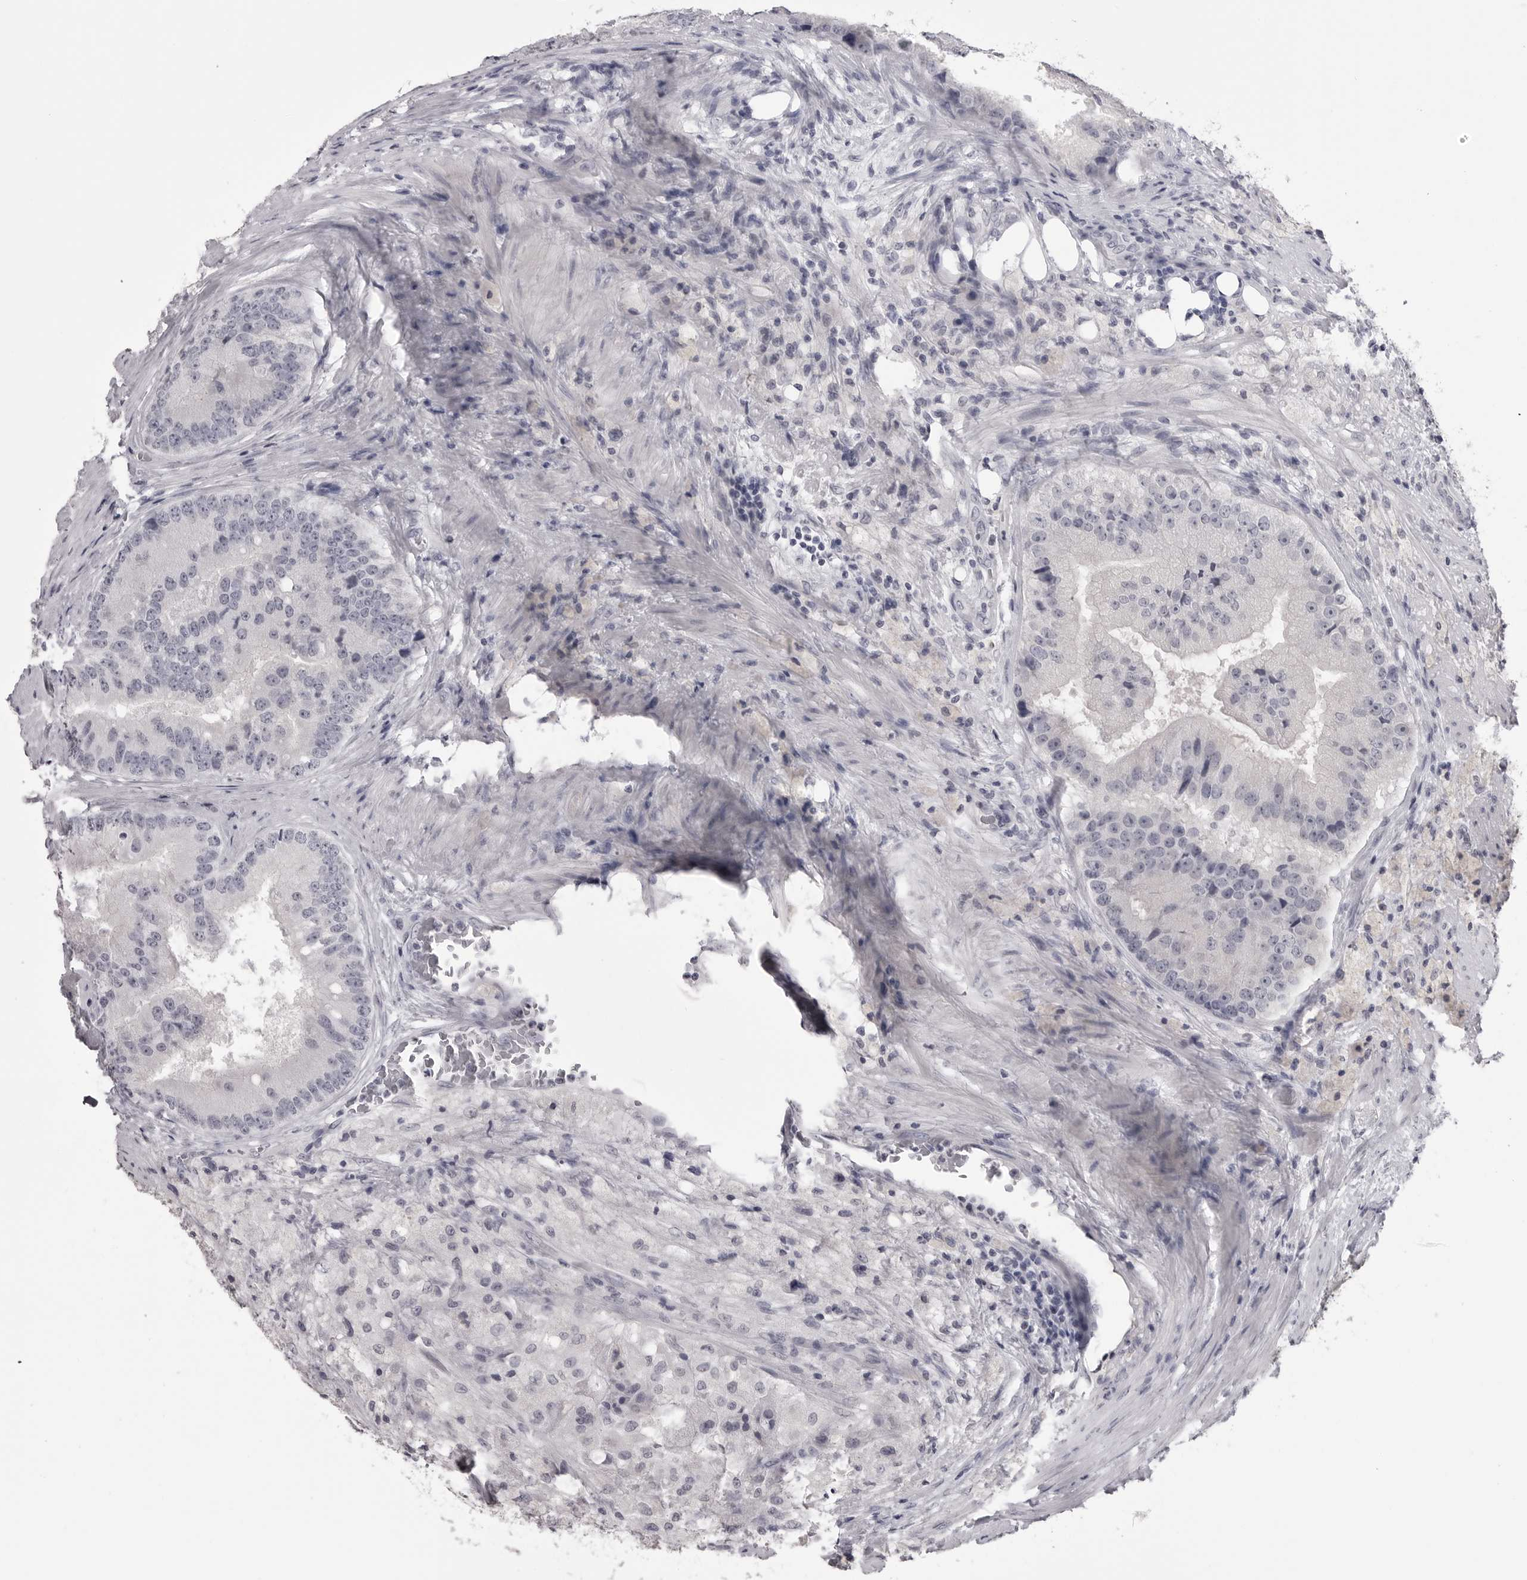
{"staining": {"intensity": "negative", "quantity": "none", "location": "none"}, "tissue": "prostate cancer", "cell_type": "Tumor cells", "image_type": "cancer", "snomed": [{"axis": "morphology", "description": "Adenocarcinoma, High grade"}, {"axis": "topography", "description": "Prostate"}], "caption": "Immunohistochemistry of prostate cancer (high-grade adenocarcinoma) displays no positivity in tumor cells.", "gene": "GPN2", "patient": {"sex": "male", "age": 70}}